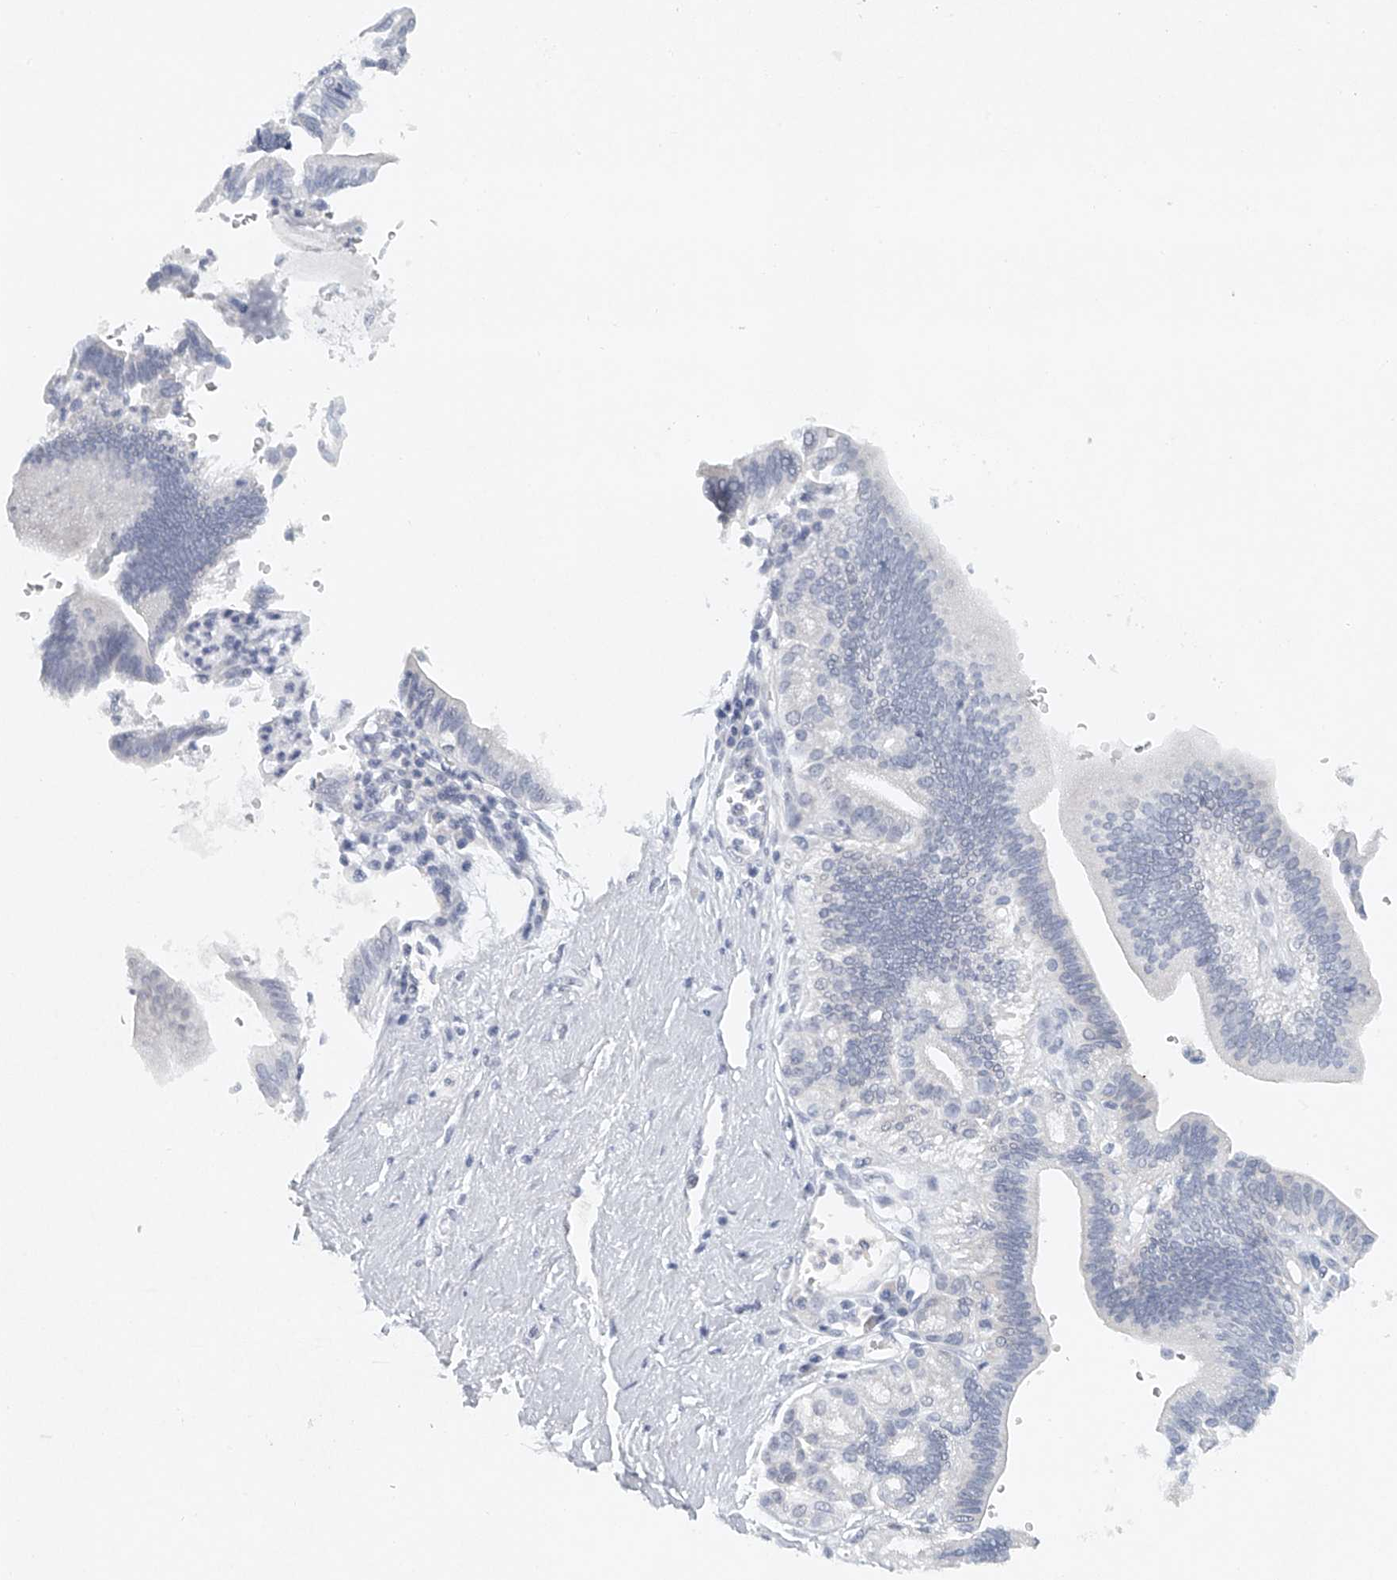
{"staining": {"intensity": "negative", "quantity": "none", "location": "none"}, "tissue": "pancreatic cancer", "cell_type": "Tumor cells", "image_type": "cancer", "snomed": [{"axis": "morphology", "description": "Adenocarcinoma, NOS"}, {"axis": "topography", "description": "Pancreas"}], "caption": "Photomicrograph shows no significant protein staining in tumor cells of adenocarcinoma (pancreatic).", "gene": "FAT2", "patient": {"sex": "female", "age": 73}}